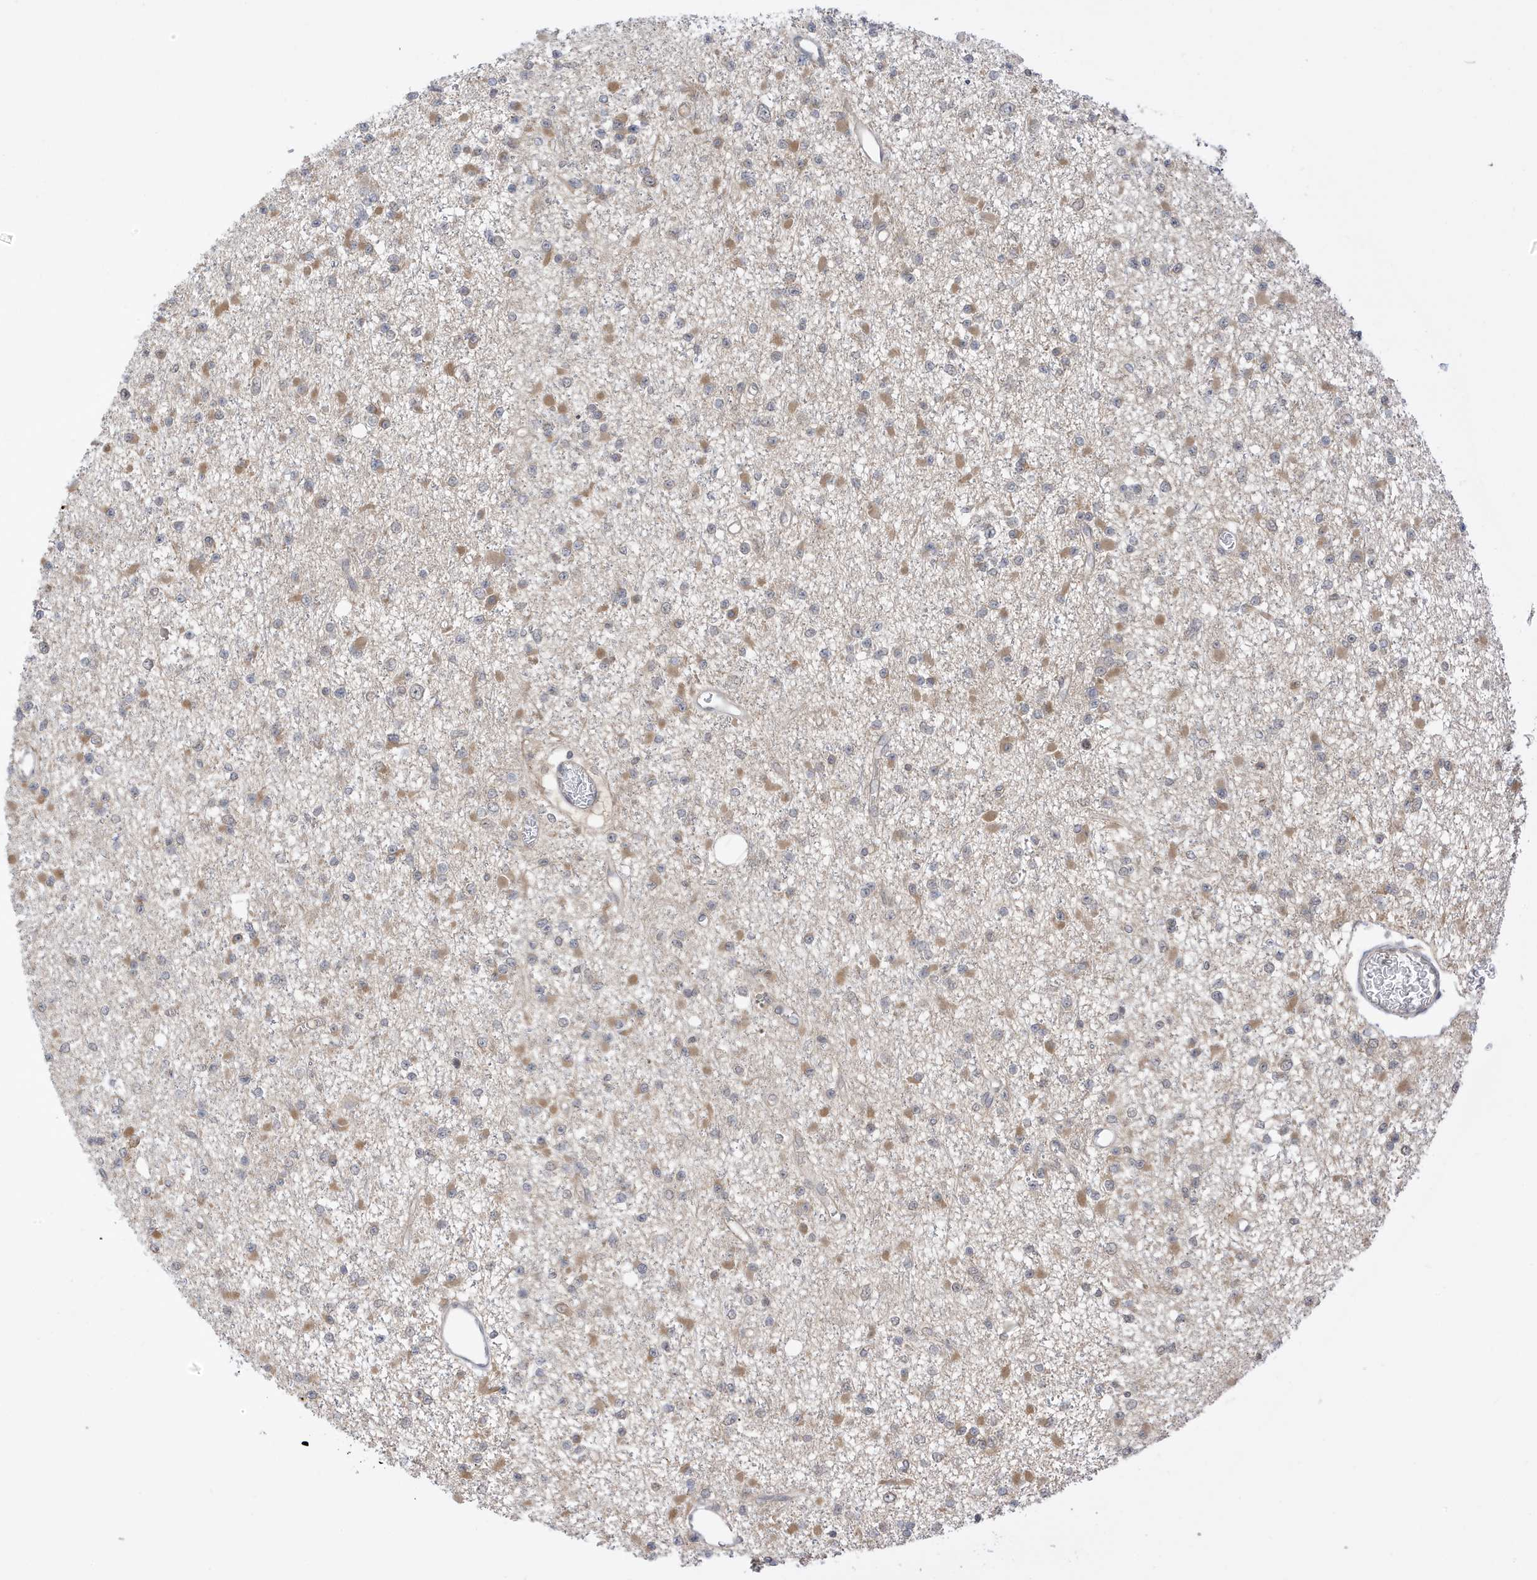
{"staining": {"intensity": "weak", "quantity": "25%-75%", "location": "cytoplasmic/membranous"}, "tissue": "glioma", "cell_type": "Tumor cells", "image_type": "cancer", "snomed": [{"axis": "morphology", "description": "Glioma, malignant, Low grade"}, {"axis": "topography", "description": "Brain"}], "caption": "A brown stain shows weak cytoplasmic/membranous positivity of a protein in human malignant low-grade glioma tumor cells. The staining is performed using DAB brown chromogen to label protein expression. The nuclei are counter-stained blue using hematoxylin.", "gene": "TAB3", "patient": {"sex": "female", "age": 22}}